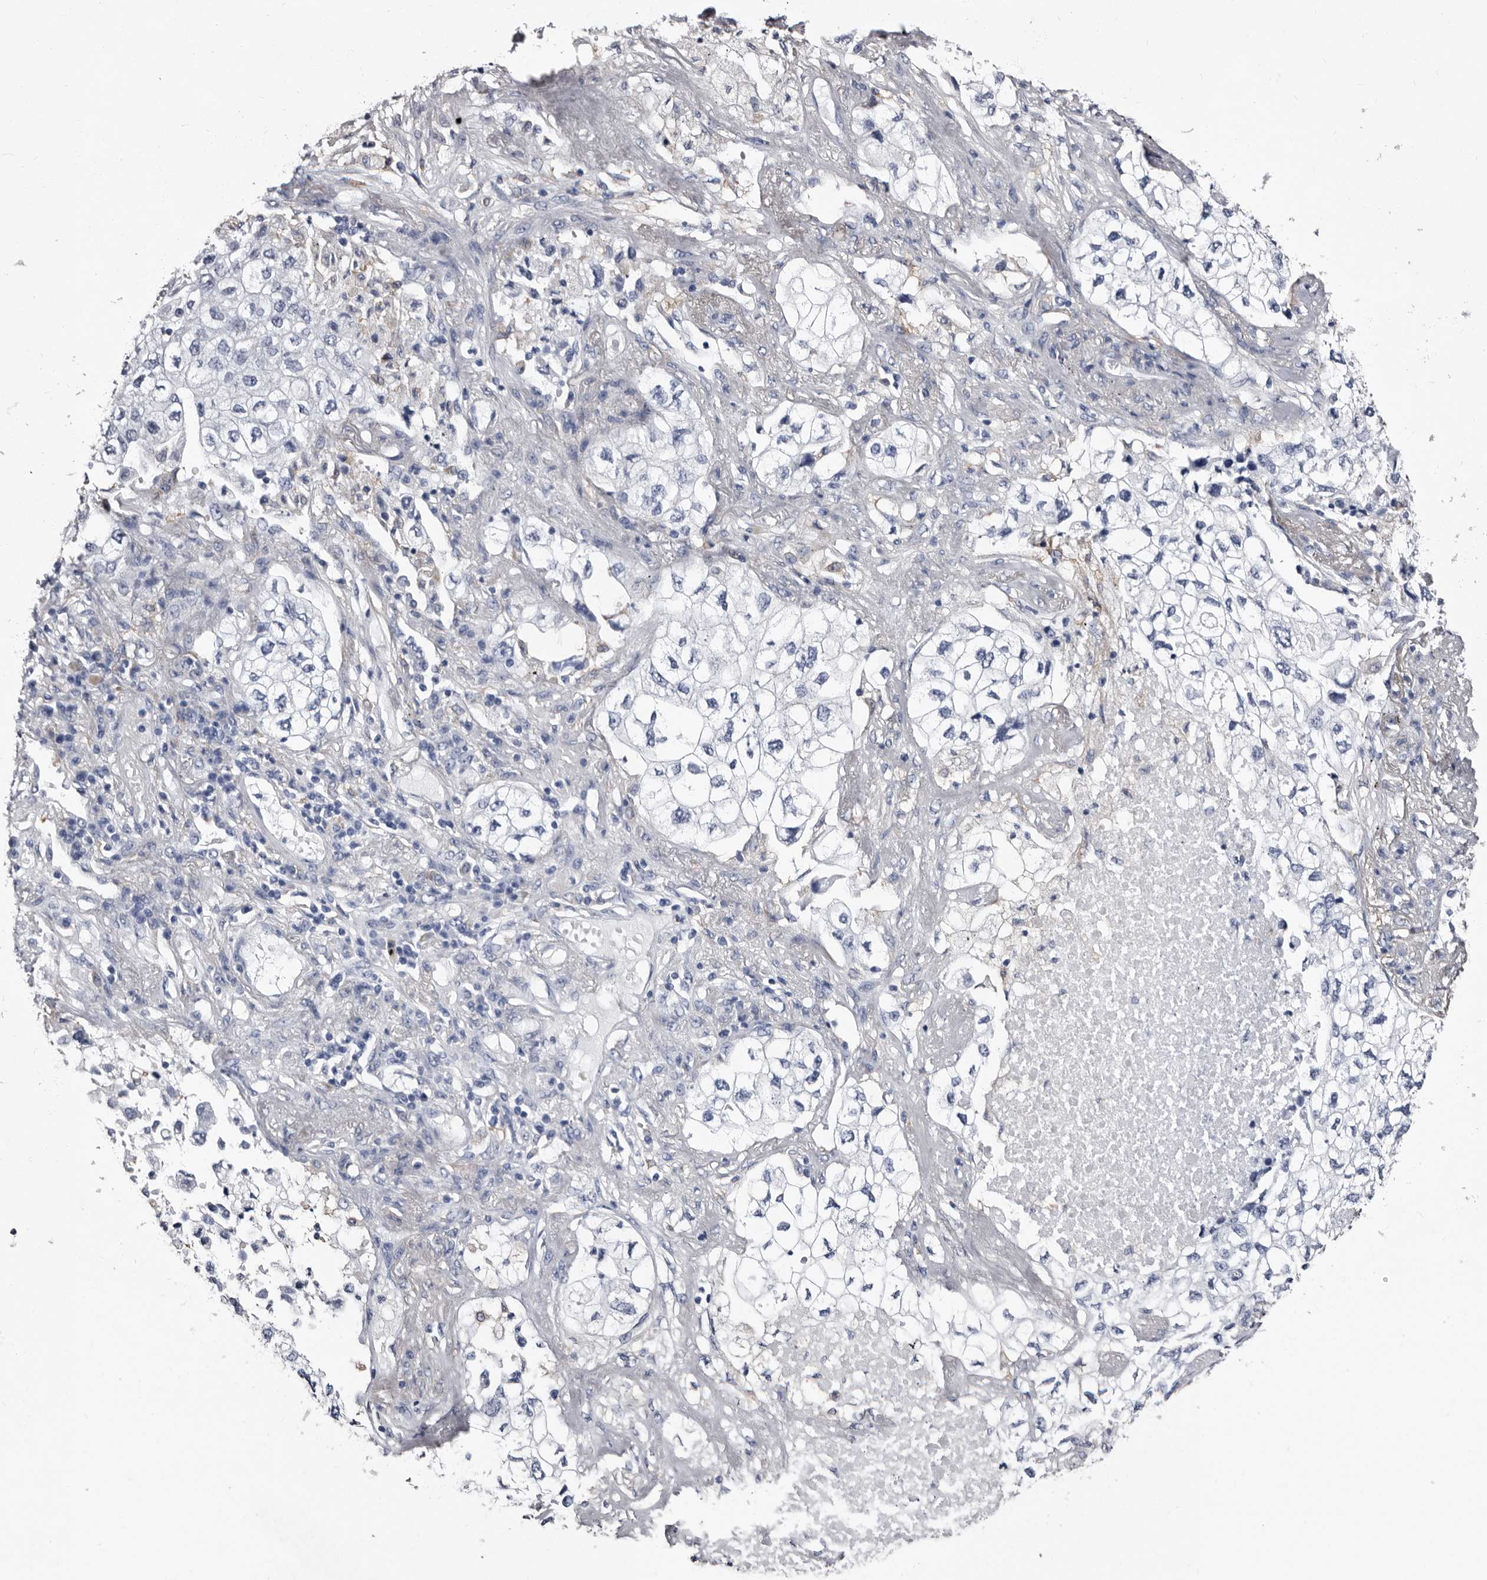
{"staining": {"intensity": "negative", "quantity": "none", "location": "none"}, "tissue": "lung cancer", "cell_type": "Tumor cells", "image_type": "cancer", "snomed": [{"axis": "morphology", "description": "Adenocarcinoma, NOS"}, {"axis": "topography", "description": "Lung"}], "caption": "An IHC histopathology image of lung cancer (adenocarcinoma) is shown. There is no staining in tumor cells of lung cancer (adenocarcinoma).", "gene": "EPB41L3", "patient": {"sex": "male", "age": 63}}